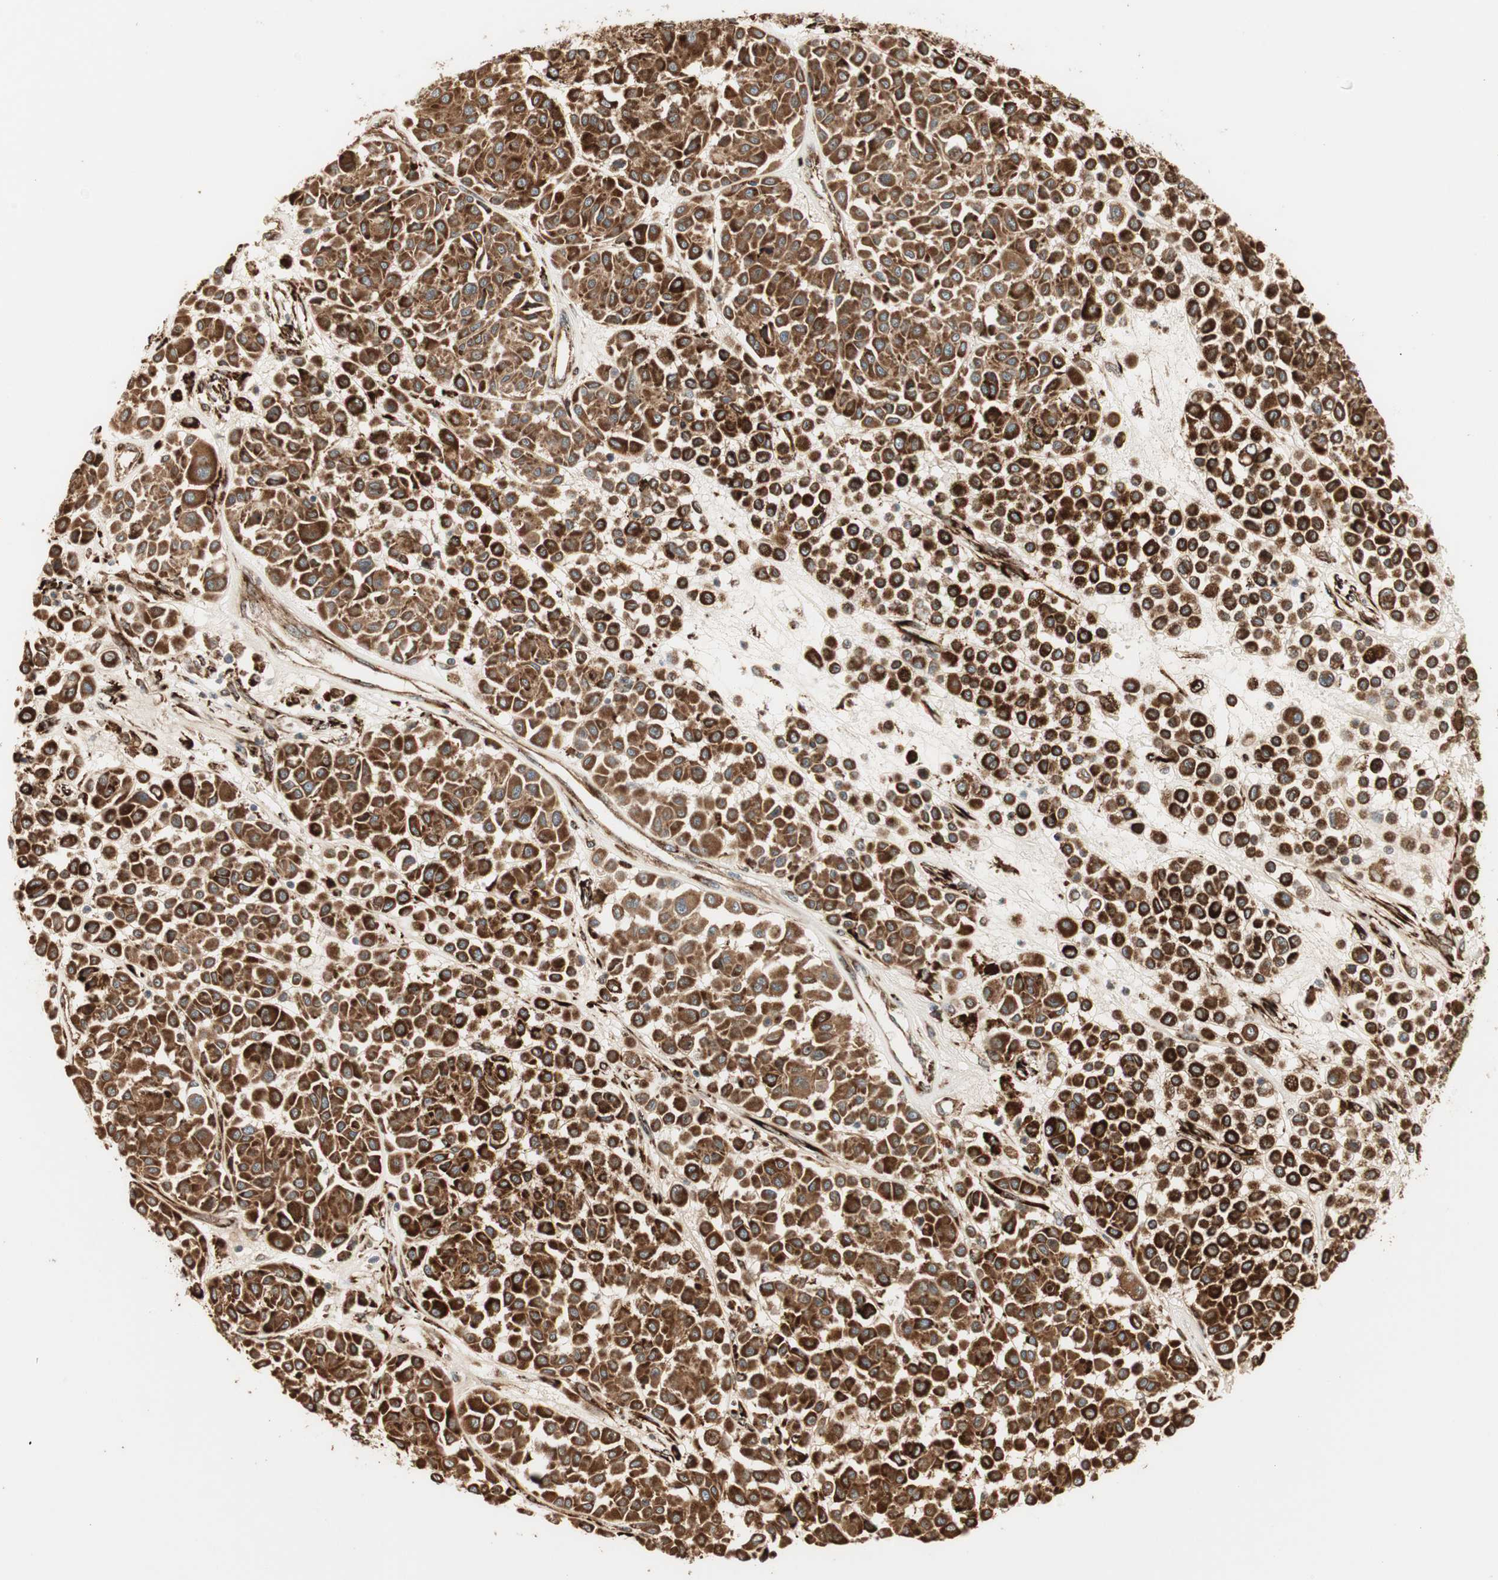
{"staining": {"intensity": "strong", "quantity": ">75%", "location": "cytoplasmic/membranous"}, "tissue": "melanoma", "cell_type": "Tumor cells", "image_type": "cancer", "snomed": [{"axis": "morphology", "description": "Malignant melanoma, Metastatic site"}, {"axis": "topography", "description": "Soft tissue"}], "caption": "Malignant melanoma (metastatic site) stained with a brown dye shows strong cytoplasmic/membranous positive positivity in approximately >75% of tumor cells.", "gene": "P4HA1", "patient": {"sex": "male", "age": 41}}